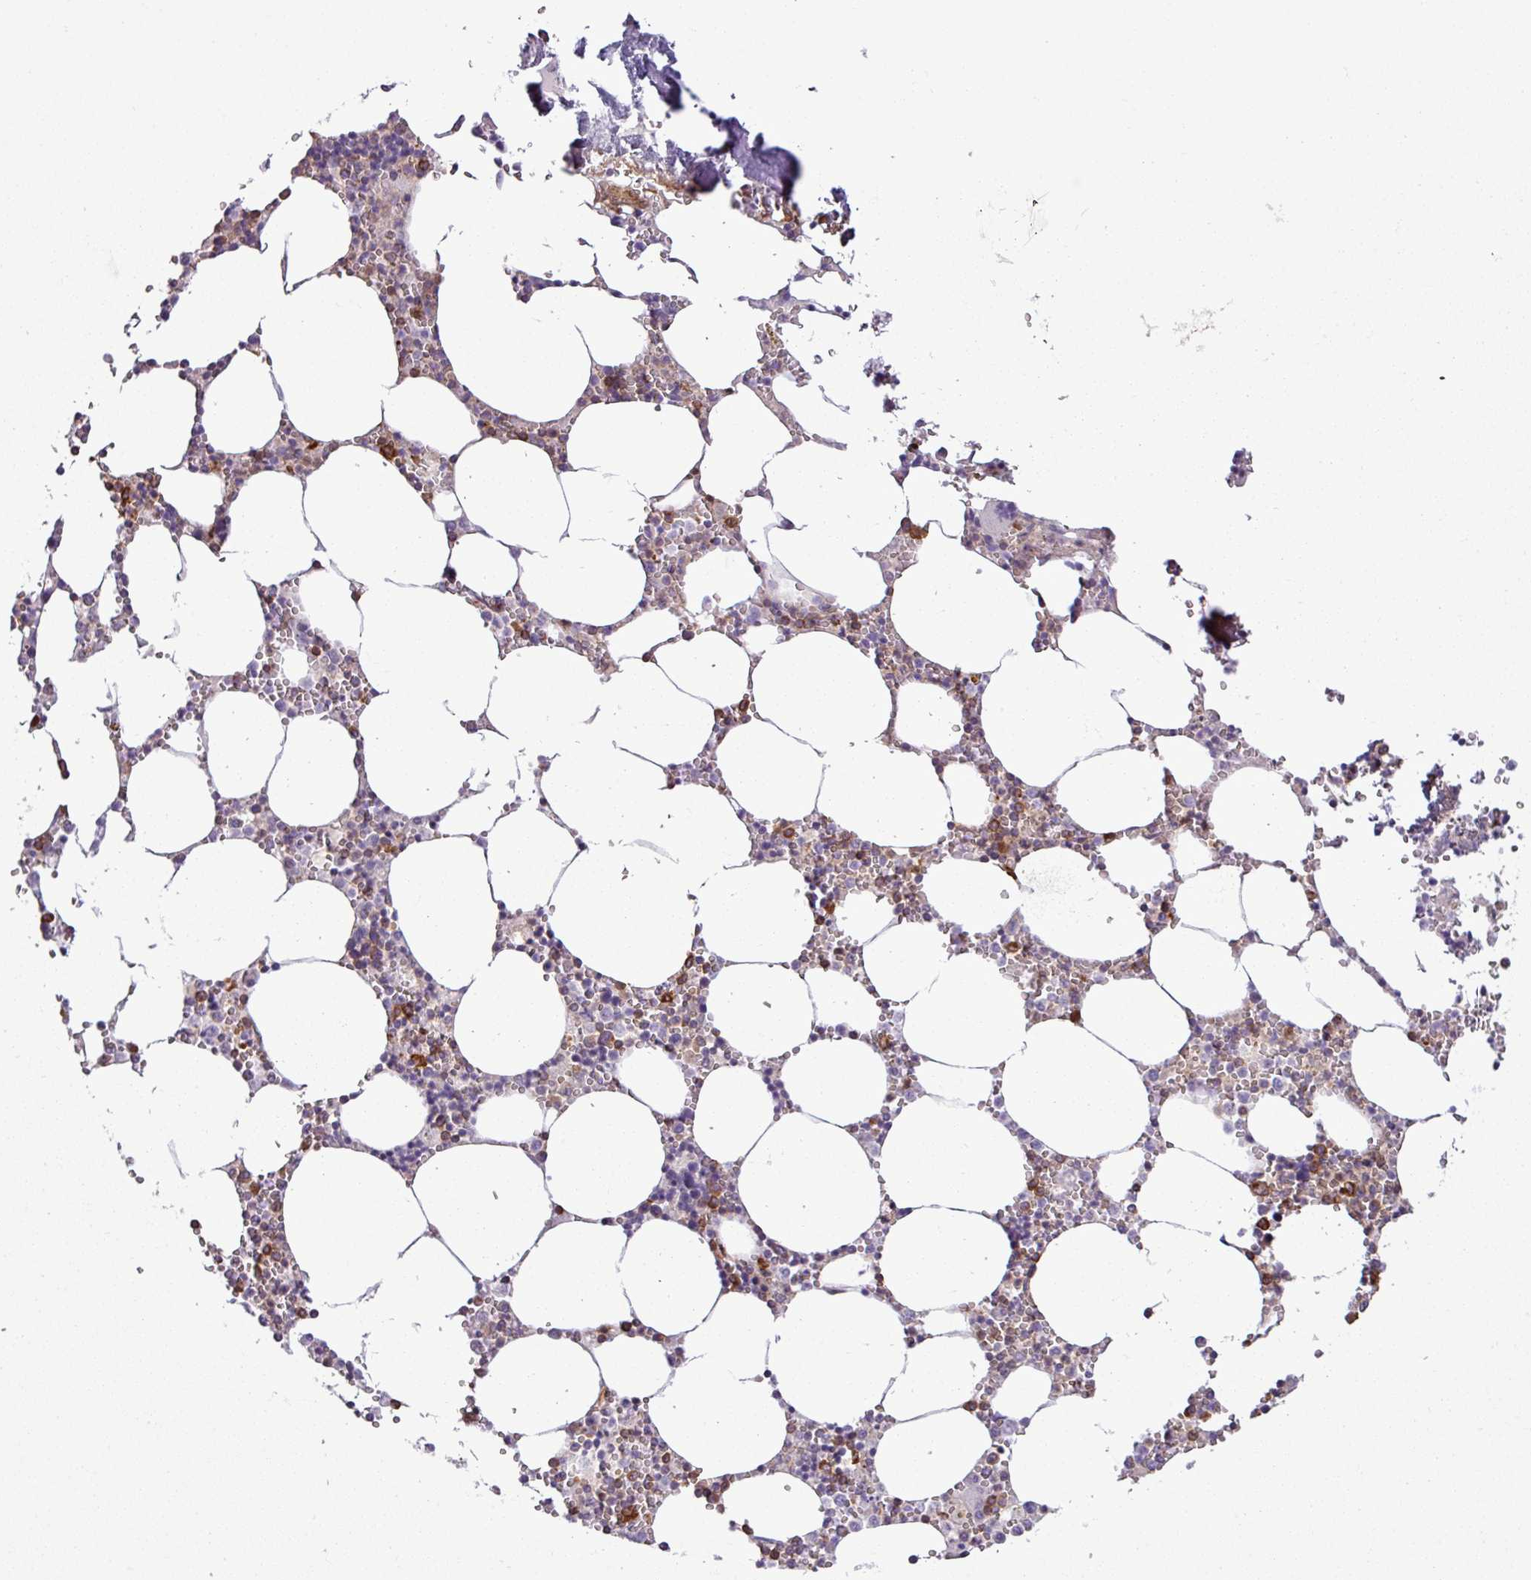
{"staining": {"intensity": "moderate", "quantity": "<25%", "location": "cytoplasmic/membranous"}, "tissue": "bone marrow", "cell_type": "Hematopoietic cells", "image_type": "normal", "snomed": [{"axis": "morphology", "description": "Normal tissue, NOS"}, {"axis": "topography", "description": "Bone marrow"}], "caption": "IHC (DAB) staining of normal bone marrow demonstrates moderate cytoplasmic/membranous protein staining in about <25% of hematopoietic cells.", "gene": "PACSIN2", "patient": {"sex": "male", "age": 54}}